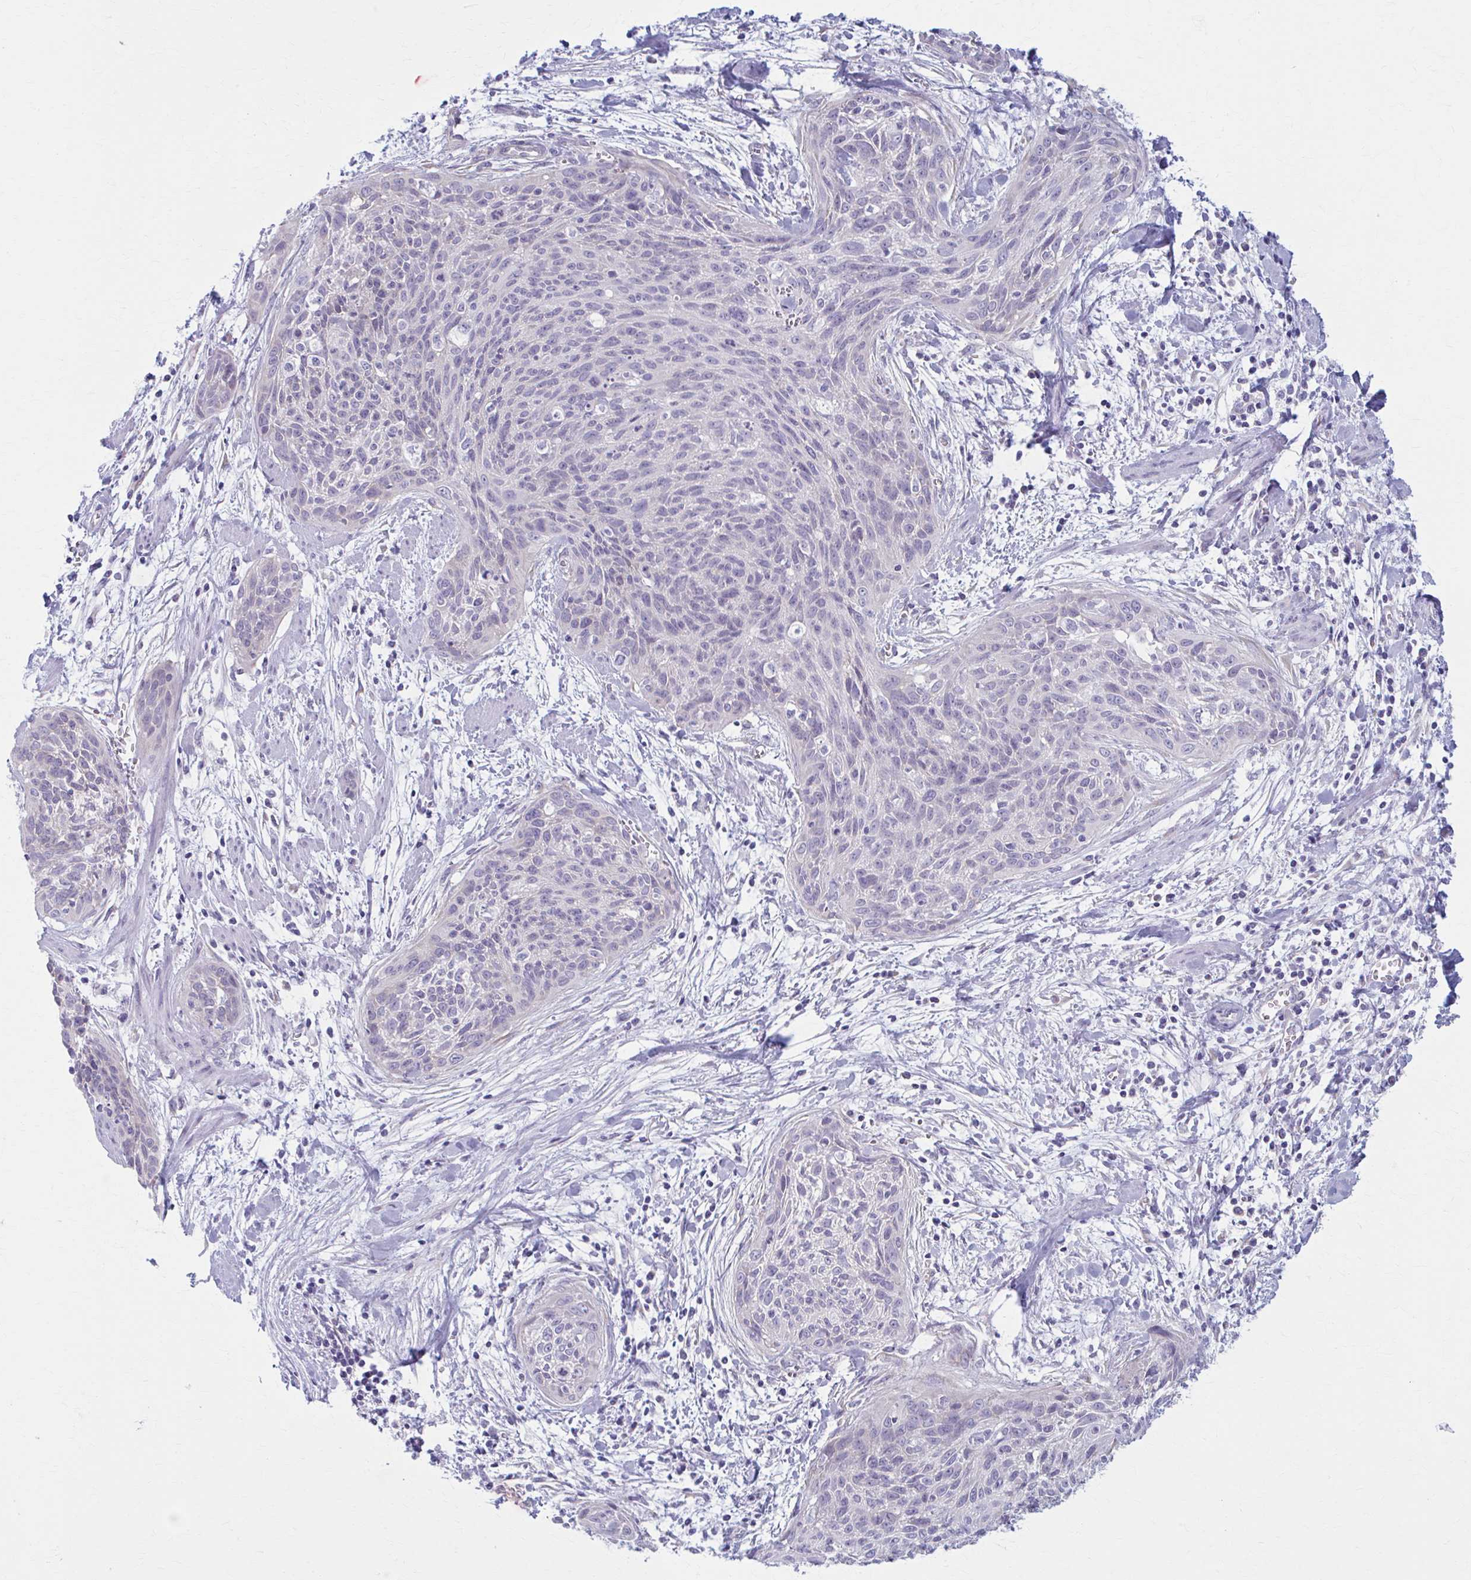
{"staining": {"intensity": "negative", "quantity": "none", "location": "none"}, "tissue": "cervical cancer", "cell_type": "Tumor cells", "image_type": "cancer", "snomed": [{"axis": "morphology", "description": "Squamous cell carcinoma, NOS"}, {"axis": "topography", "description": "Cervix"}], "caption": "Photomicrograph shows no significant protein positivity in tumor cells of cervical squamous cell carcinoma. The staining is performed using DAB (3,3'-diaminobenzidine) brown chromogen with nuclei counter-stained in using hematoxylin.", "gene": "PRKRA", "patient": {"sex": "female", "age": 55}}